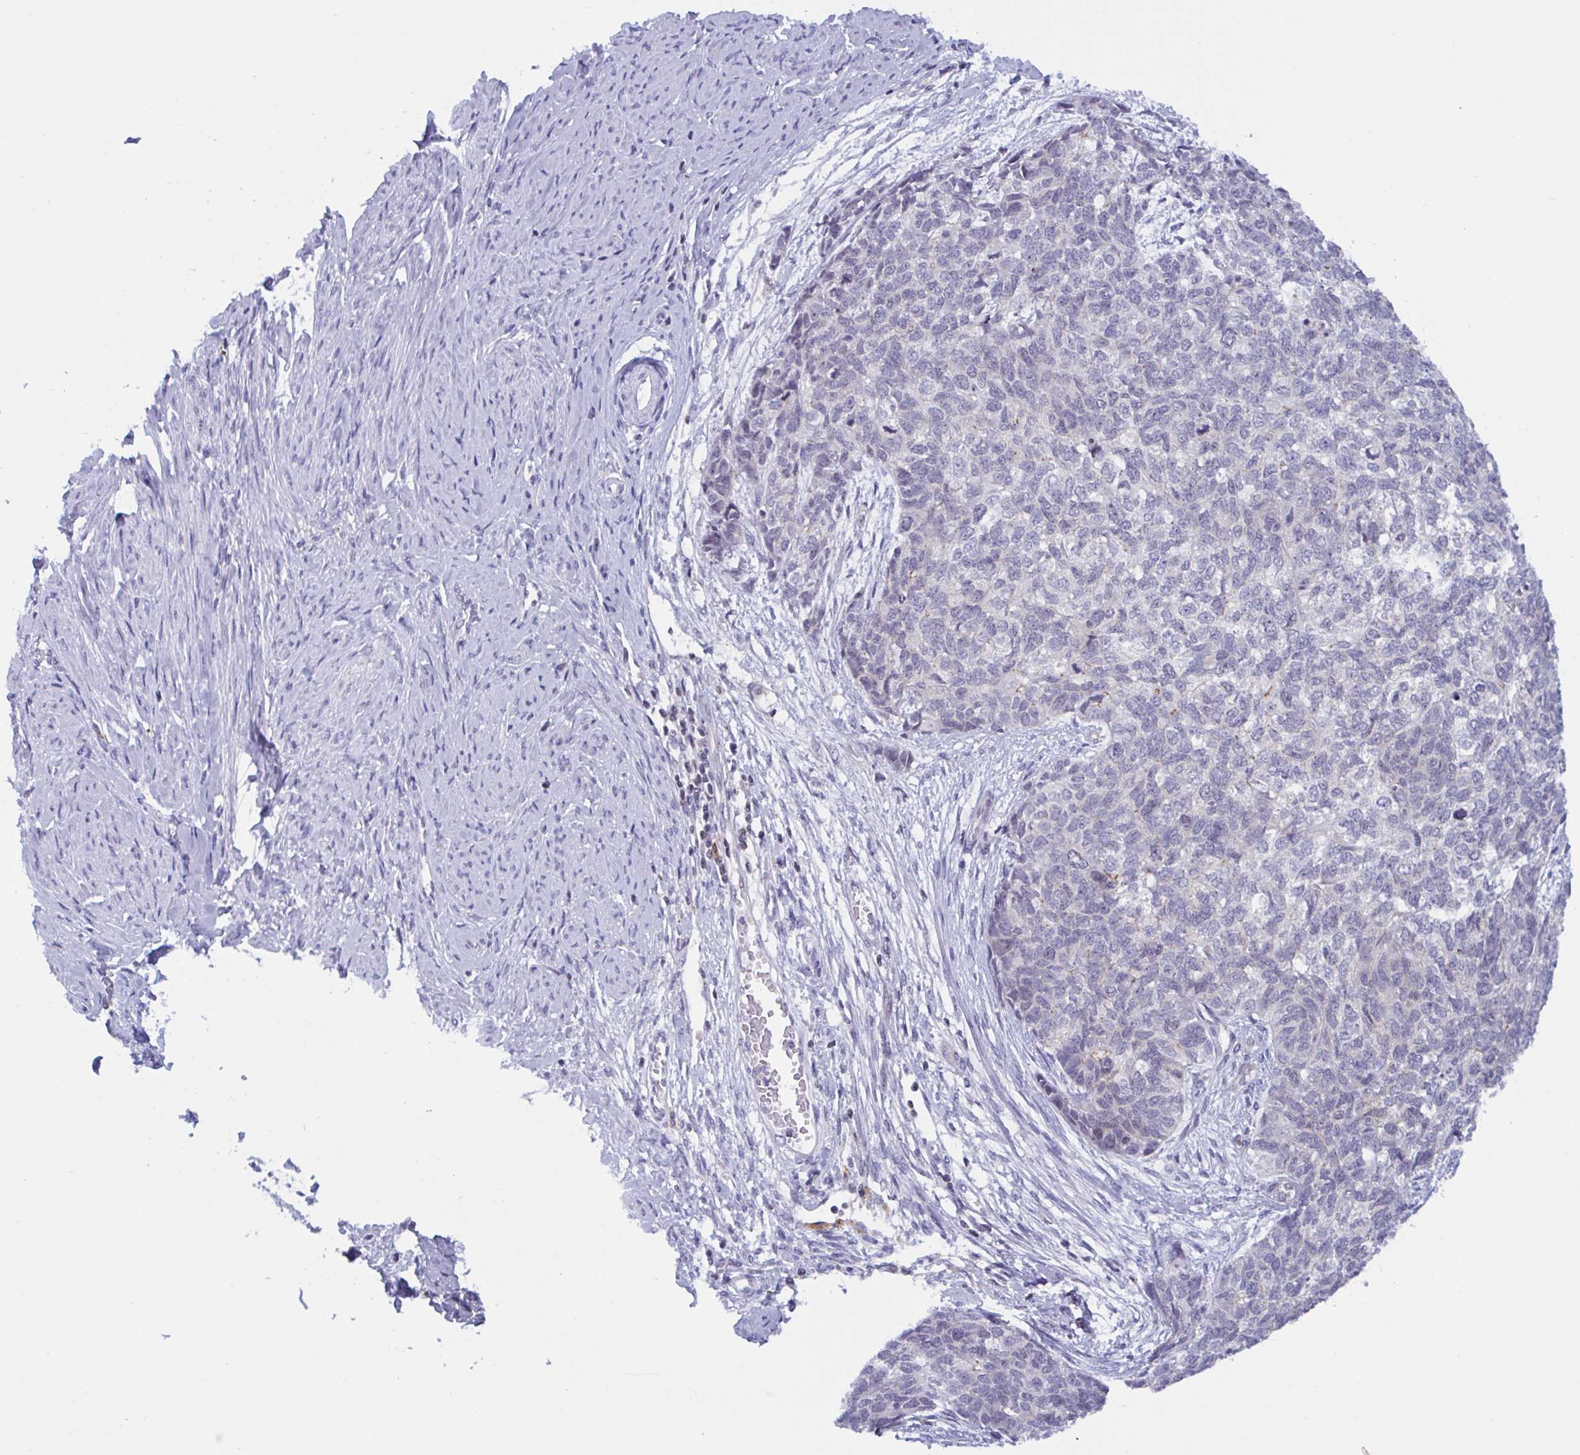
{"staining": {"intensity": "negative", "quantity": "none", "location": "none"}, "tissue": "cervical cancer", "cell_type": "Tumor cells", "image_type": "cancer", "snomed": [{"axis": "morphology", "description": "Squamous cell carcinoma, NOS"}, {"axis": "topography", "description": "Cervix"}], "caption": "This is a image of immunohistochemistry (IHC) staining of cervical cancer (squamous cell carcinoma), which shows no positivity in tumor cells. (Stains: DAB immunohistochemistry with hematoxylin counter stain, Microscopy: brightfield microscopy at high magnification).", "gene": "SNX11", "patient": {"sex": "female", "age": 63}}